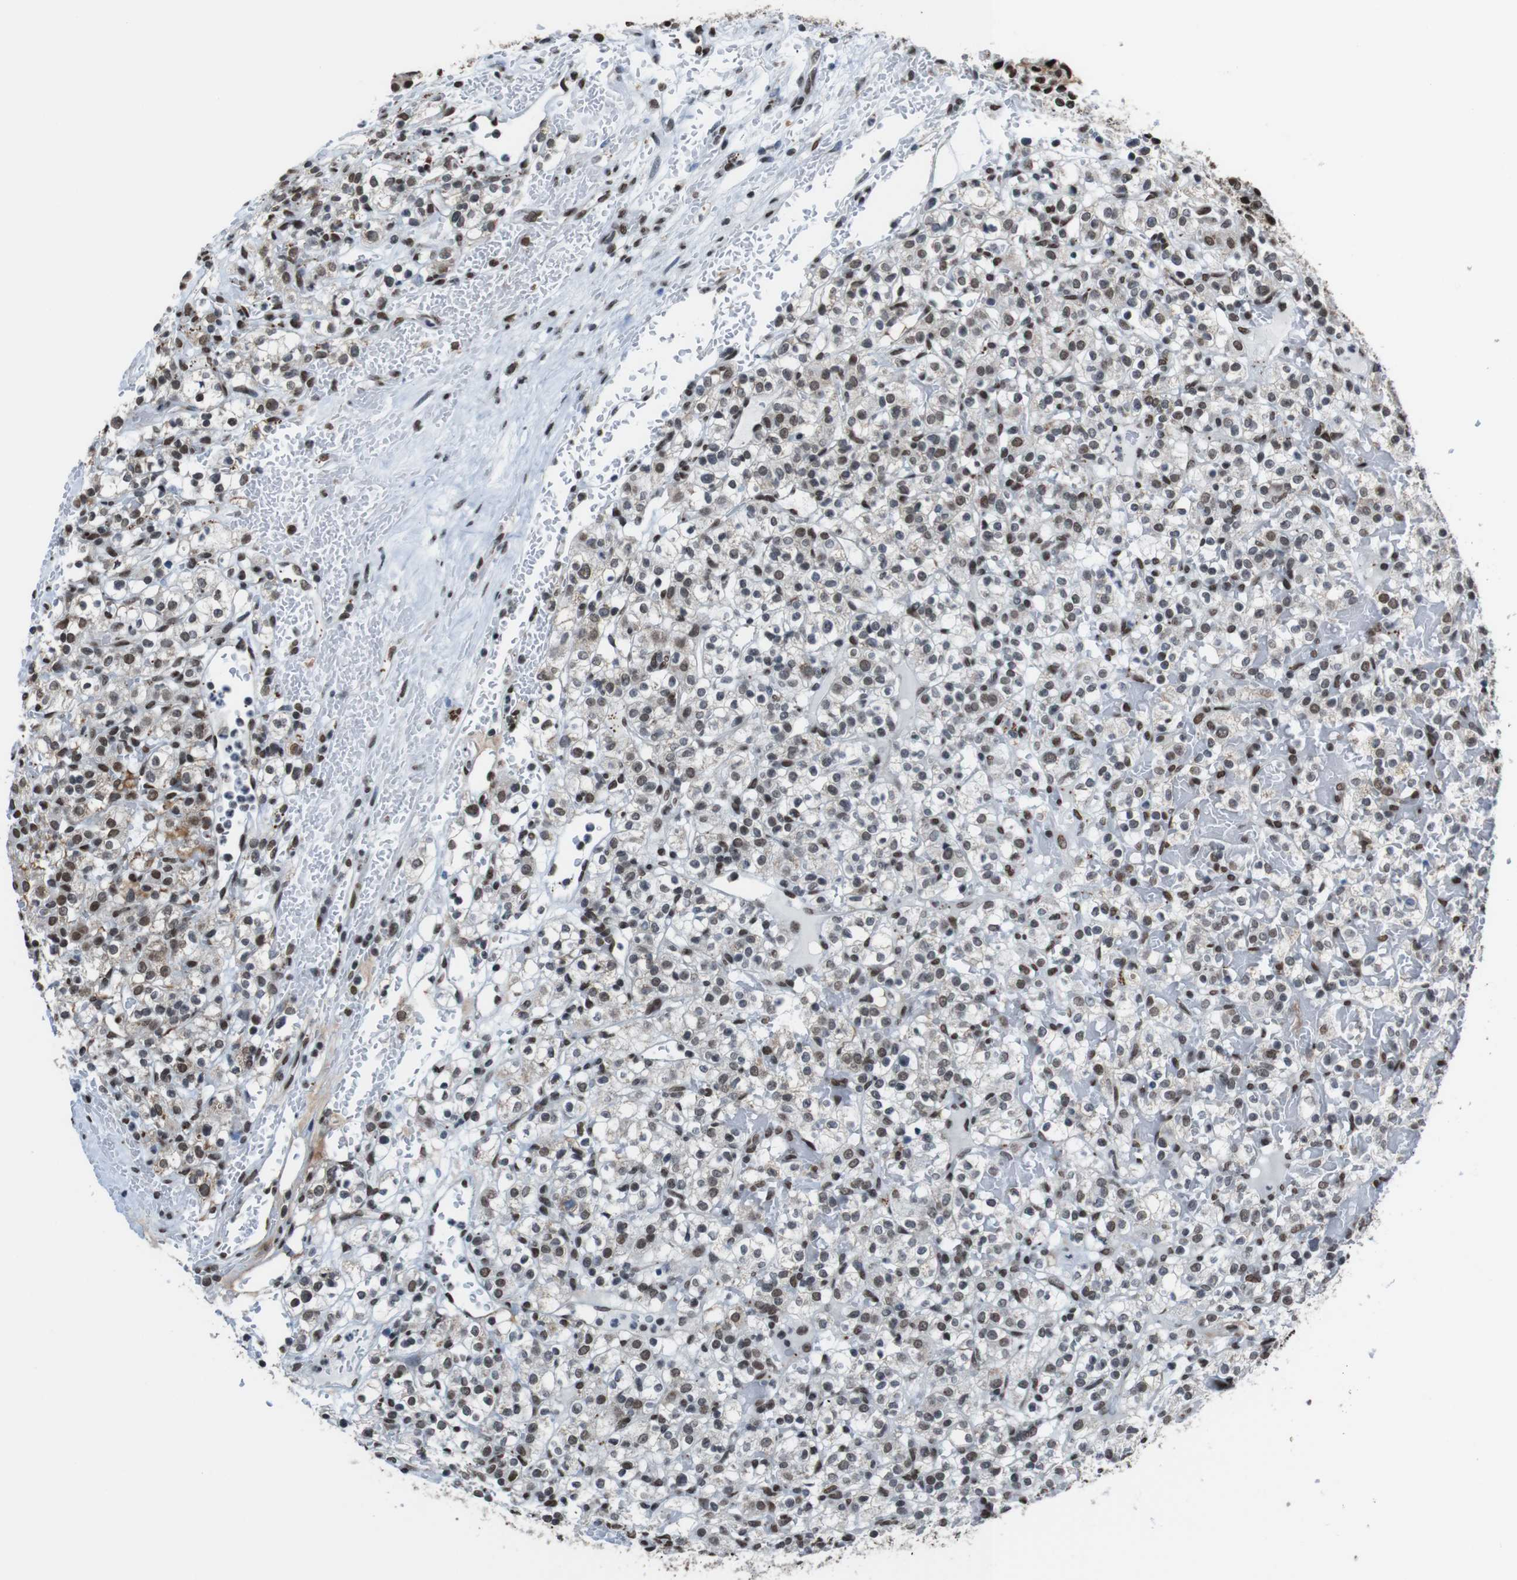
{"staining": {"intensity": "weak", "quantity": "25%-75%", "location": "nuclear"}, "tissue": "renal cancer", "cell_type": "Tumor cells", "image_type": "cancer", "snomed": [{"axis": "morphology", "description": "Normal tissue, NOS"}, {"axis": "morphology", "description": "Adenocarcinoma, NOS"}, {"axis": "topography", "description": "Kidney"}], "caption": "Protein staining shows weak nuclear expression in approximately 25%-75% of tumor cells in renal adenocarcinoma.", "gene": "ROMO1", "patient": {"sex": "female", "age": 72}}